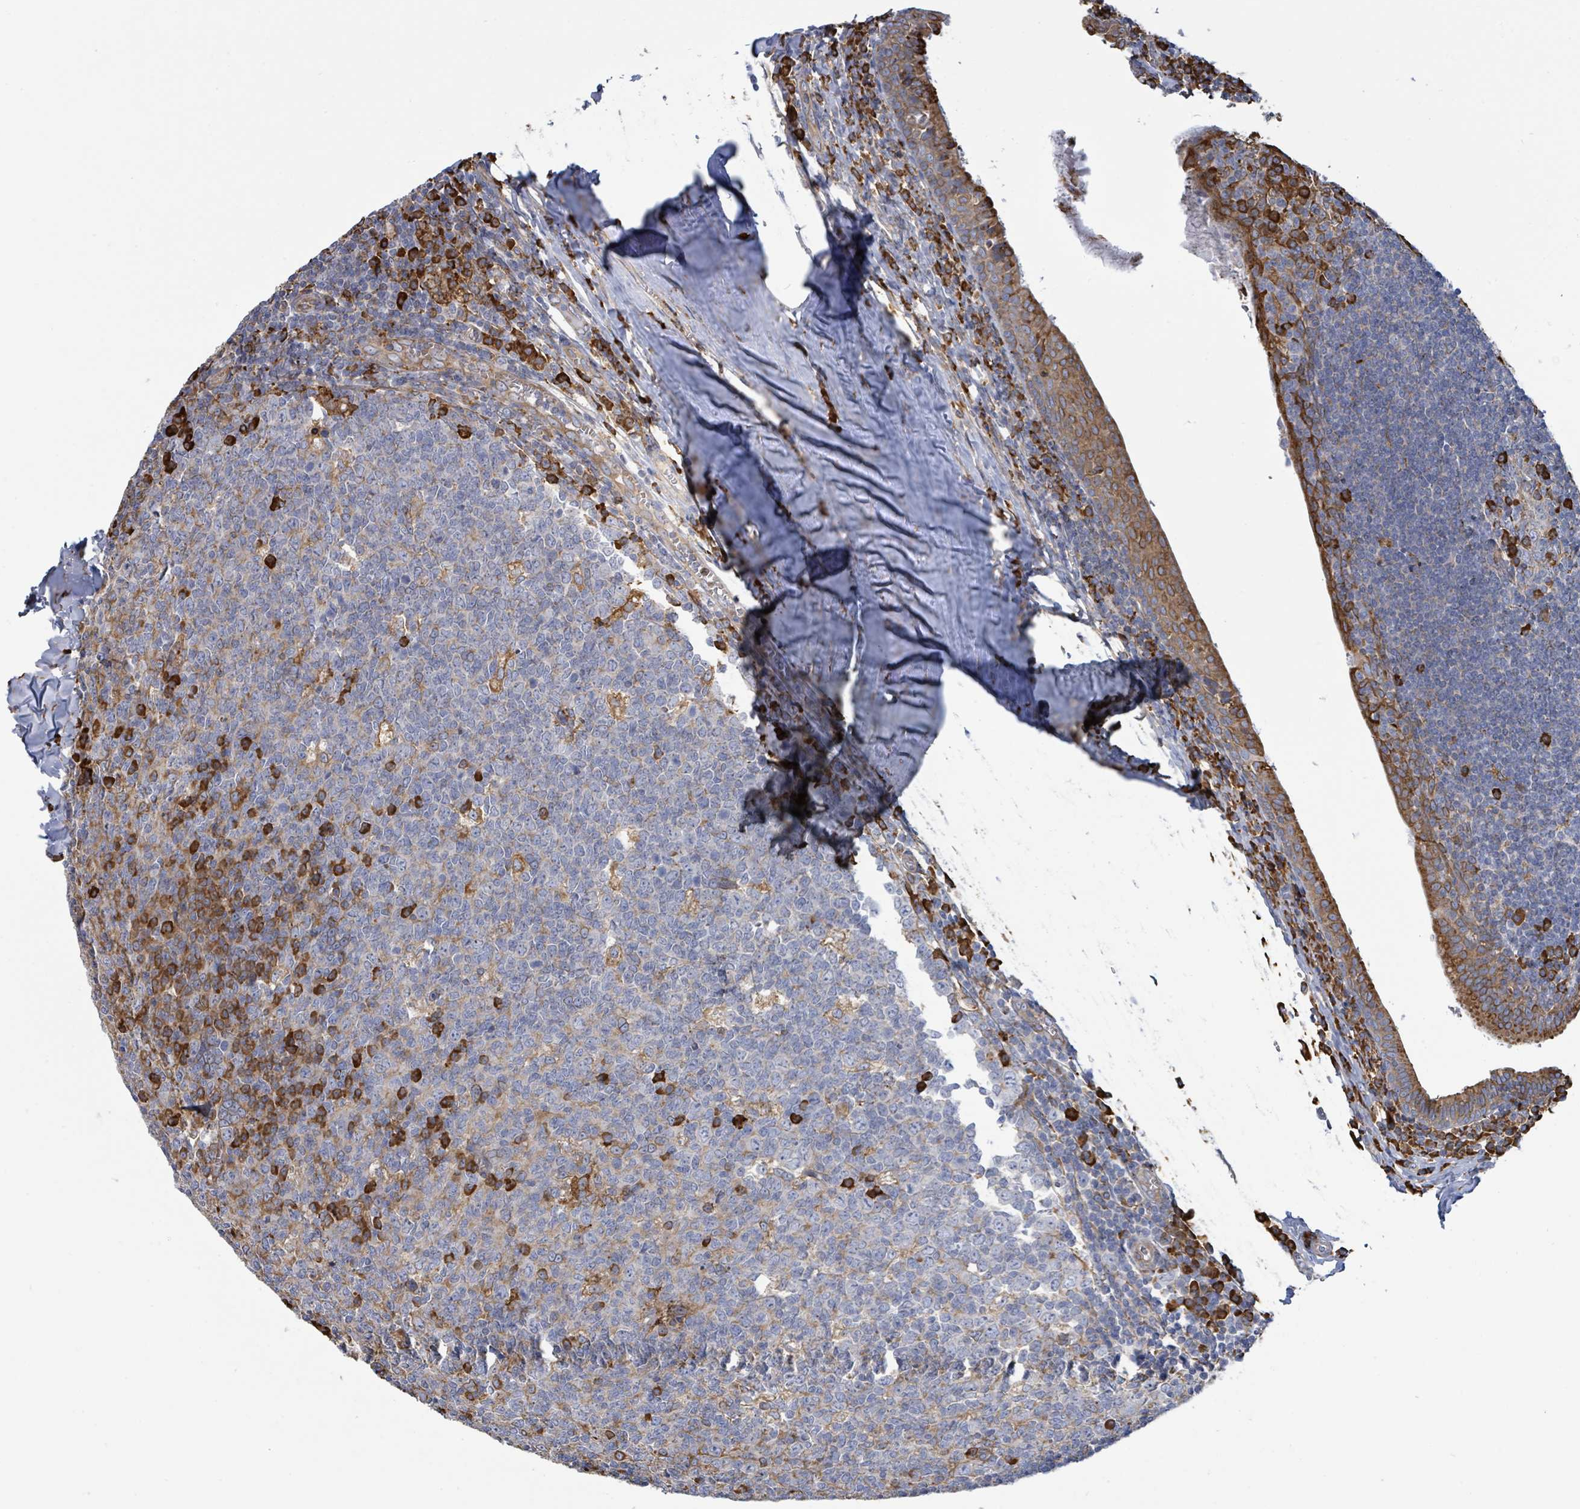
{"staining": {"intensity": "moderate", "quantity": "<25%", "location": "cytoplasmic/membranous"}, "tissue": "tonsil", "cell_type": "Germinal center cells", "image_type": "normal", "snomed": [{"axis": "morphology", "description": "Normal tissue, NOS"}, {"axis": "topography", "description": "Tonsil"}], "caption": "Protein expression analysis of benign tonsil reveals moderate cytoplasmic/membranous staining in about <25% of germinal center cells.", "gene": "RFPL4AL1", "patient": {"sex": "male", "age": 27}}